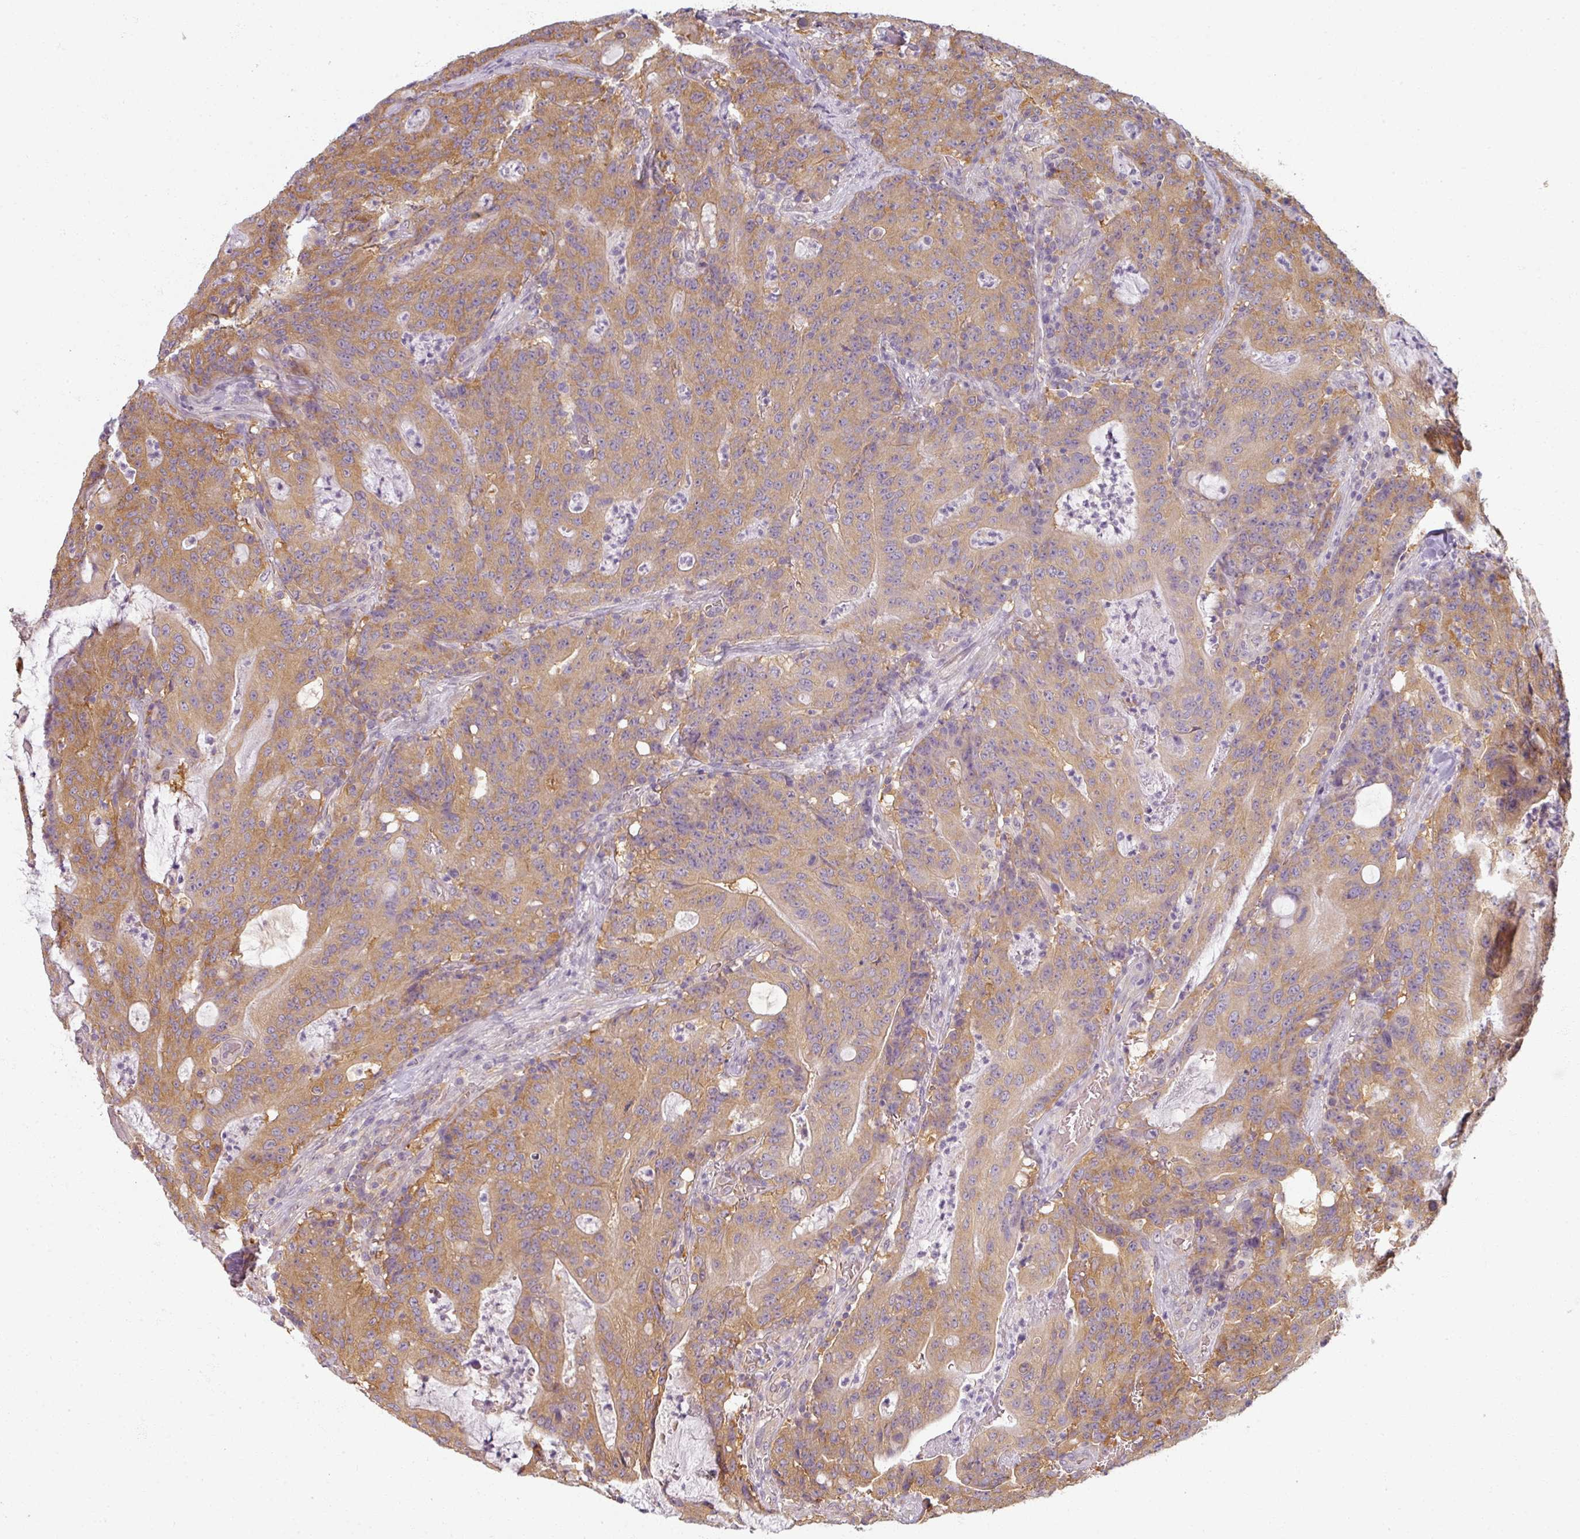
{"staining": {"intensity": "moderate", "quantity": ">75%", "location": "cytoplasmic/membranous"}, "tissue": "colorectal cancer", "cell_type": "Tumor cells", "image_type": "cancer", "snomed": [{"axis": "morphology", "description": "Adenocarcinoma, NOS"}, {"axis": "topography", "description": "Colon"}], "caption": "The immunohistochemical stain shows moderate cytoplasmic/membranous staining in tumor cells of colorectal cancer tissue.", "gene": "AGPAT4", "patient": {"sex": "male", "age": 83}}